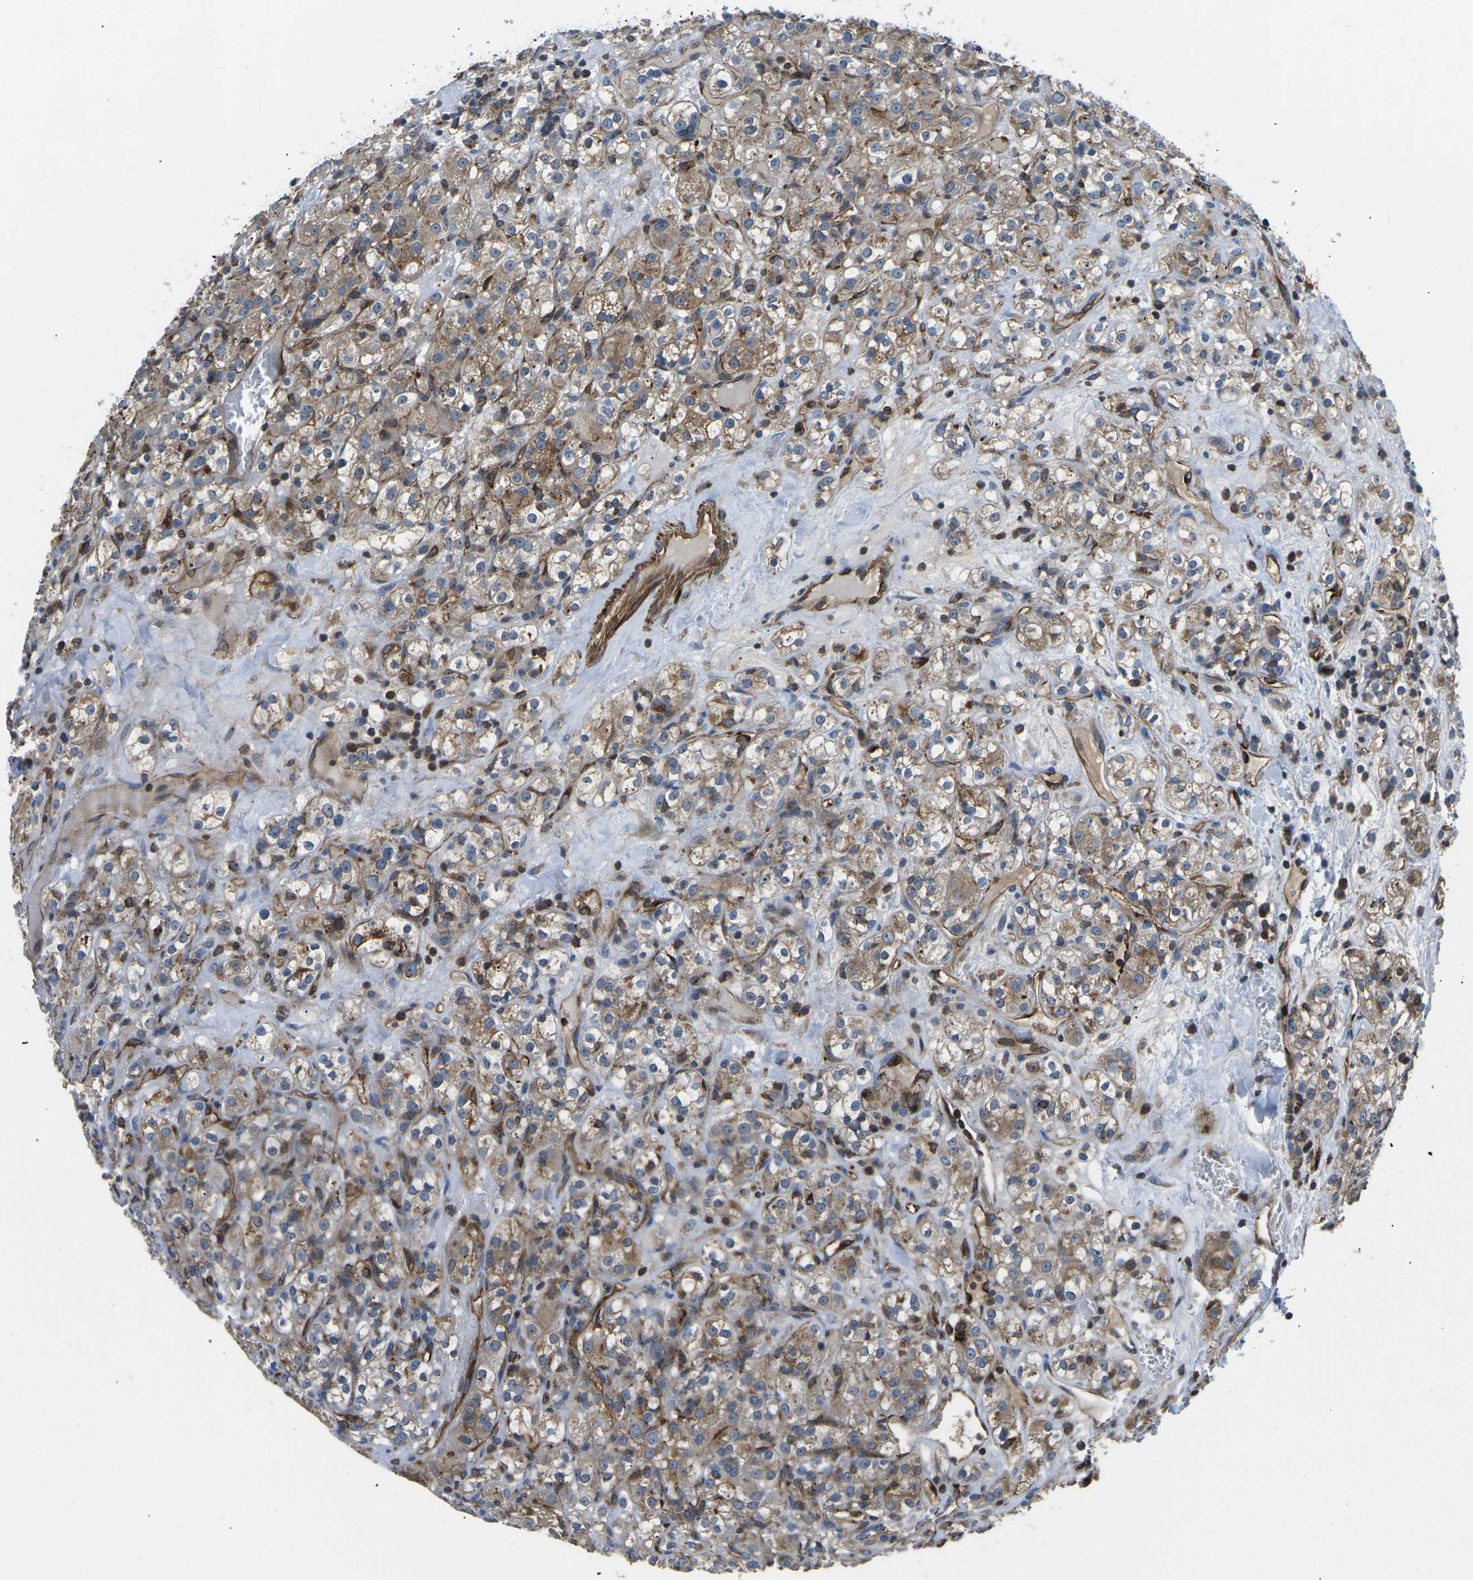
{"staining": {"intensity": "moderate", "quantity": "25%-75%", "location": "cytoplasmic/membranous"}, "tissue": "renal cancer", "cell_type": "Tumor cells", "image_type": "cancer", "snomed": [{"axis": "morphology", "description": "Normal tissue, NOS"}, {"axis": "morphology", "description": "Adenocarcinoma, NOS"}, {"axis": "topography", "description": "Kidney"}], "caption": "Moderate cytoplasmic/membranous protein positivity is seen in about 25%-75% of tumor cells in renal adenocarcinoma. (DAB IHC, brown staining for protein, blue staining for nuclei).", "gene": "KCNJ15", "patient": {"sex": "male", "age": 61}}